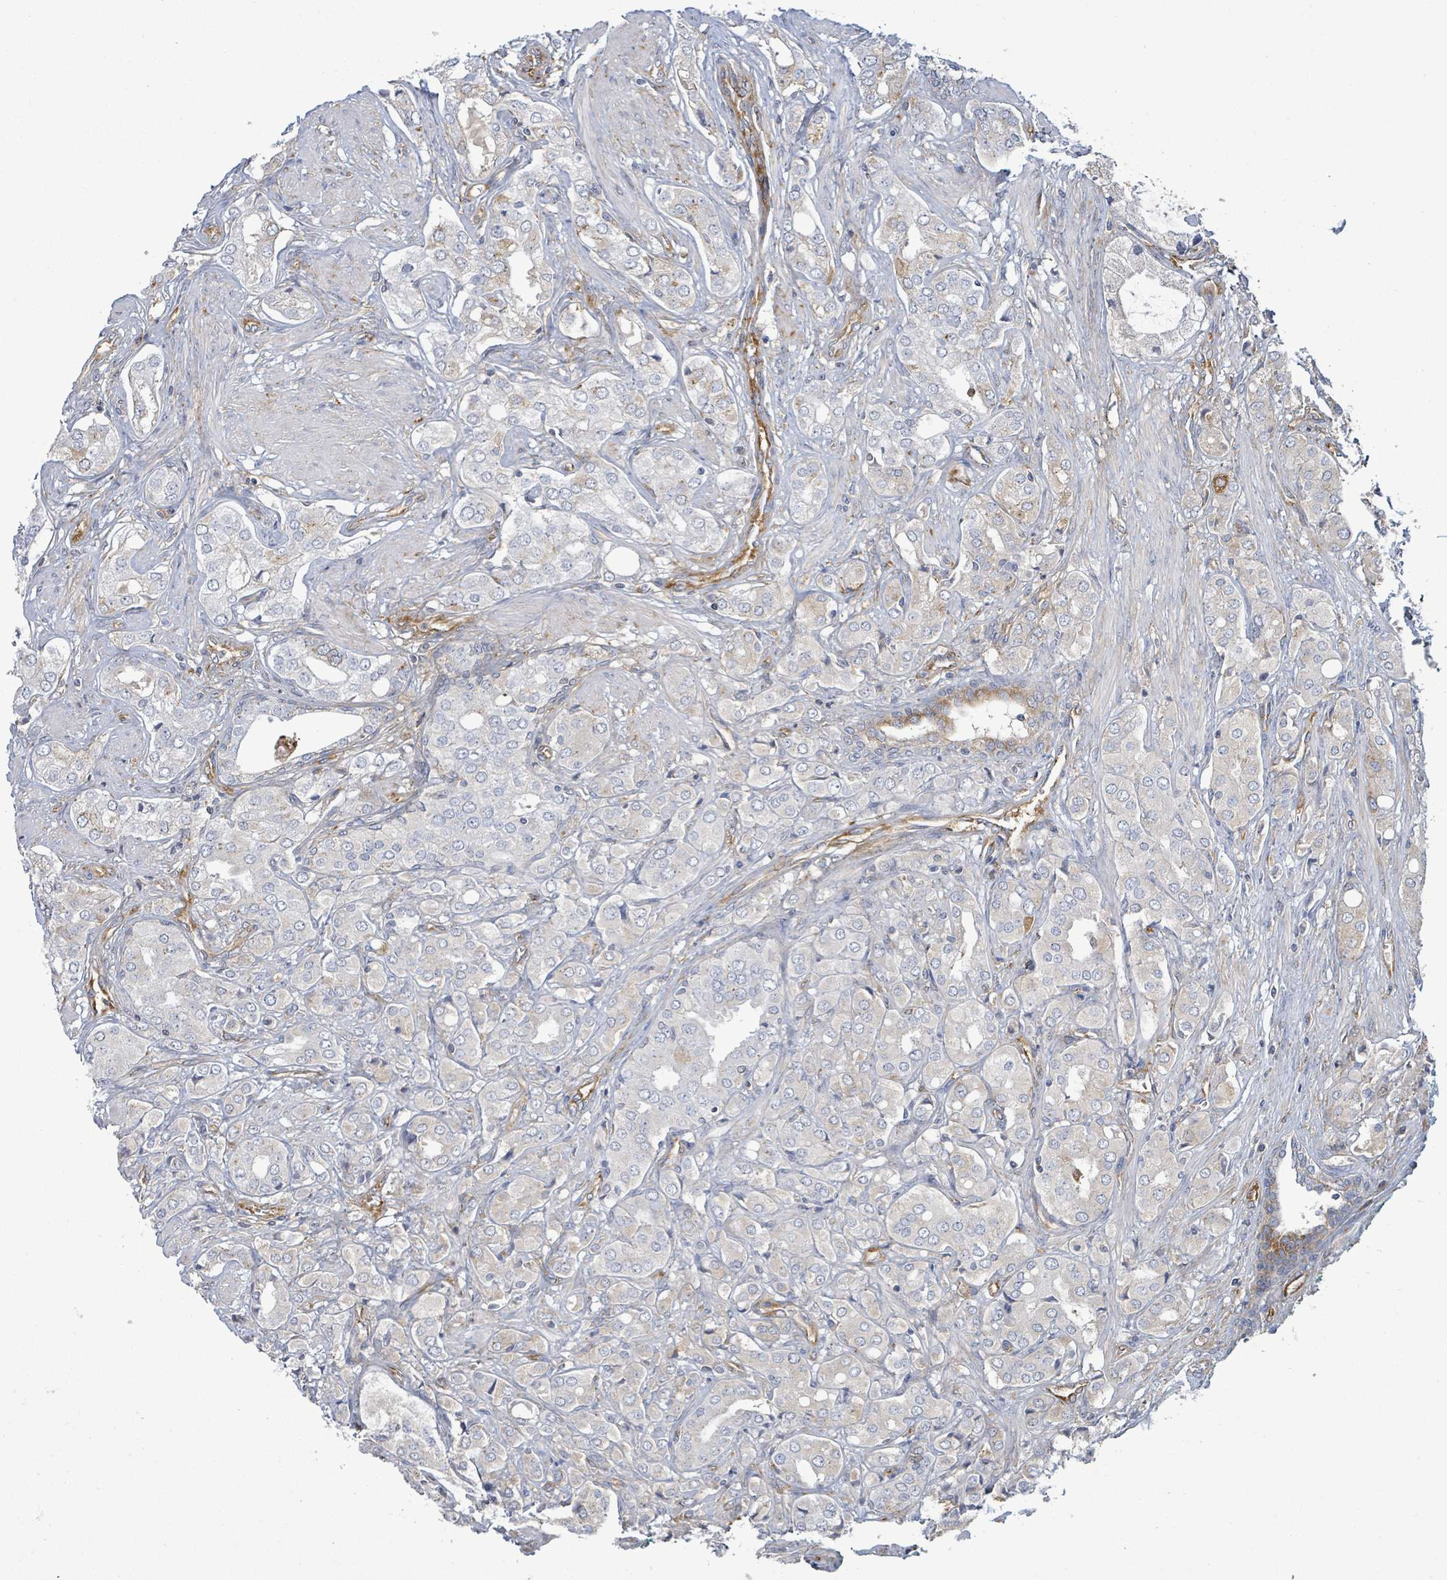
{"staining": {"intensity": "weak", "quantity": "25%-75%", "location": "cytoplasmic/membranous"}, "tissue": "prostate cancer", "cell_type": "Tumor cells", "image_type": "cancer", "snomed": [{"axis": "morphology", "description": "Adenocarcinoma, High grade"}, {"axis": "topography", "description": "Prostate"}], "caption": "Immunohistochemical staining of adenocarcinoma (high-grade) (prostate) shows low levels of weak cytoplasmic/membranous protein positivity in approximately 25%-75% of tumor cells. (Stains: DAB (3,3'-diaminobenzidine) in brown, nuclei in blue, Microscopy: brightfield microscopy at high magnification).", "gene": "EGFL7", "patient": {"sex": "male", "age": 71}}